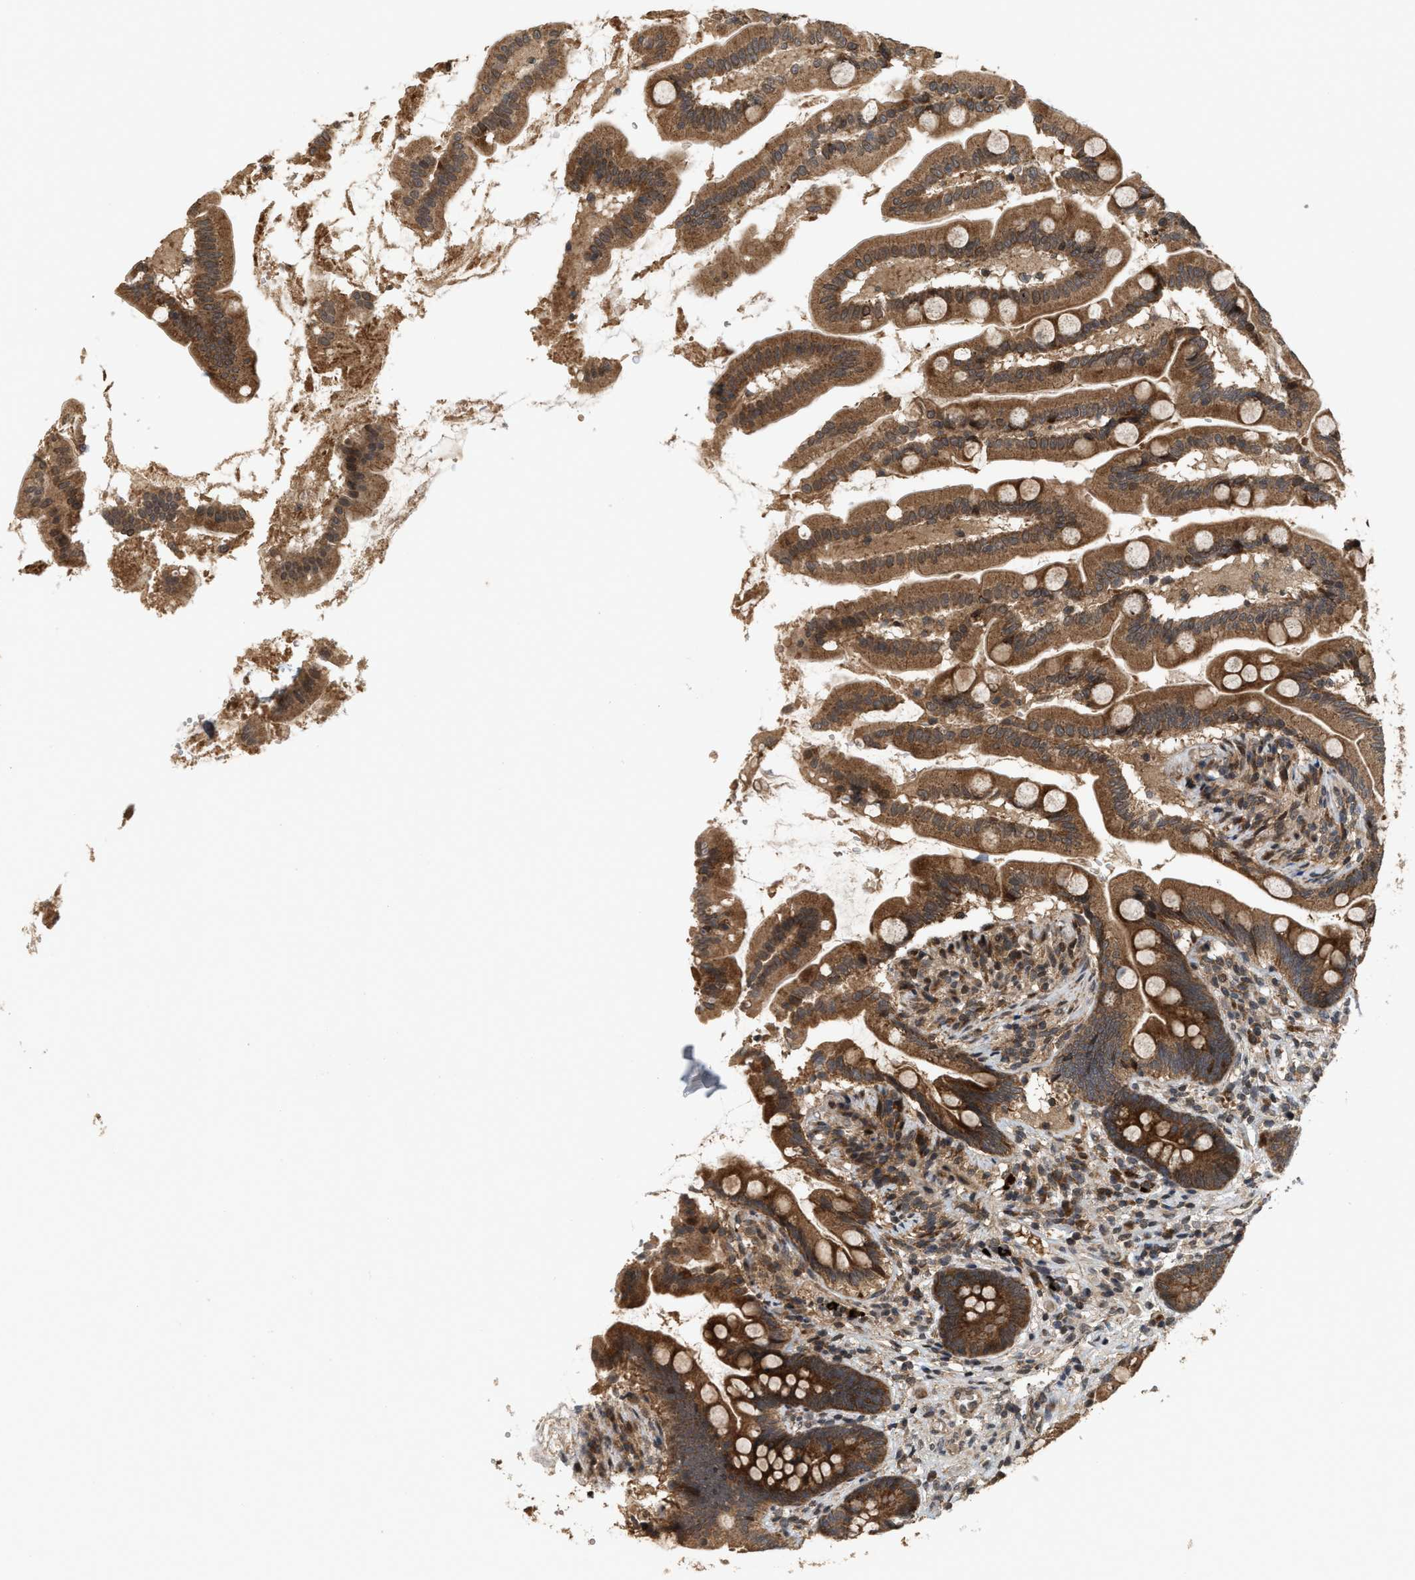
{"staining": {"intensity": "strong", "quantity": ">75%", "location": "cytoplasmic/membranous"}, "tissue": "small intestine", "cell_type": "Glandular cells", "image_type": "normal", "snomed": [{"axis": "morphology", "description": "Normal tissue, NOS"}, {"axis": "topography", "description": "Small intestine"}], "caption": "Immunohistochemical staining of benign human small intestine exhibits strong cytoplasmic/membranous protein staining in approximately >75% of glandular cells. (brown staining indicates protein expression, while blue staining denotes nuclei).", "gene": "ELP2", "patient": {"sex": "female", "age": 56}}